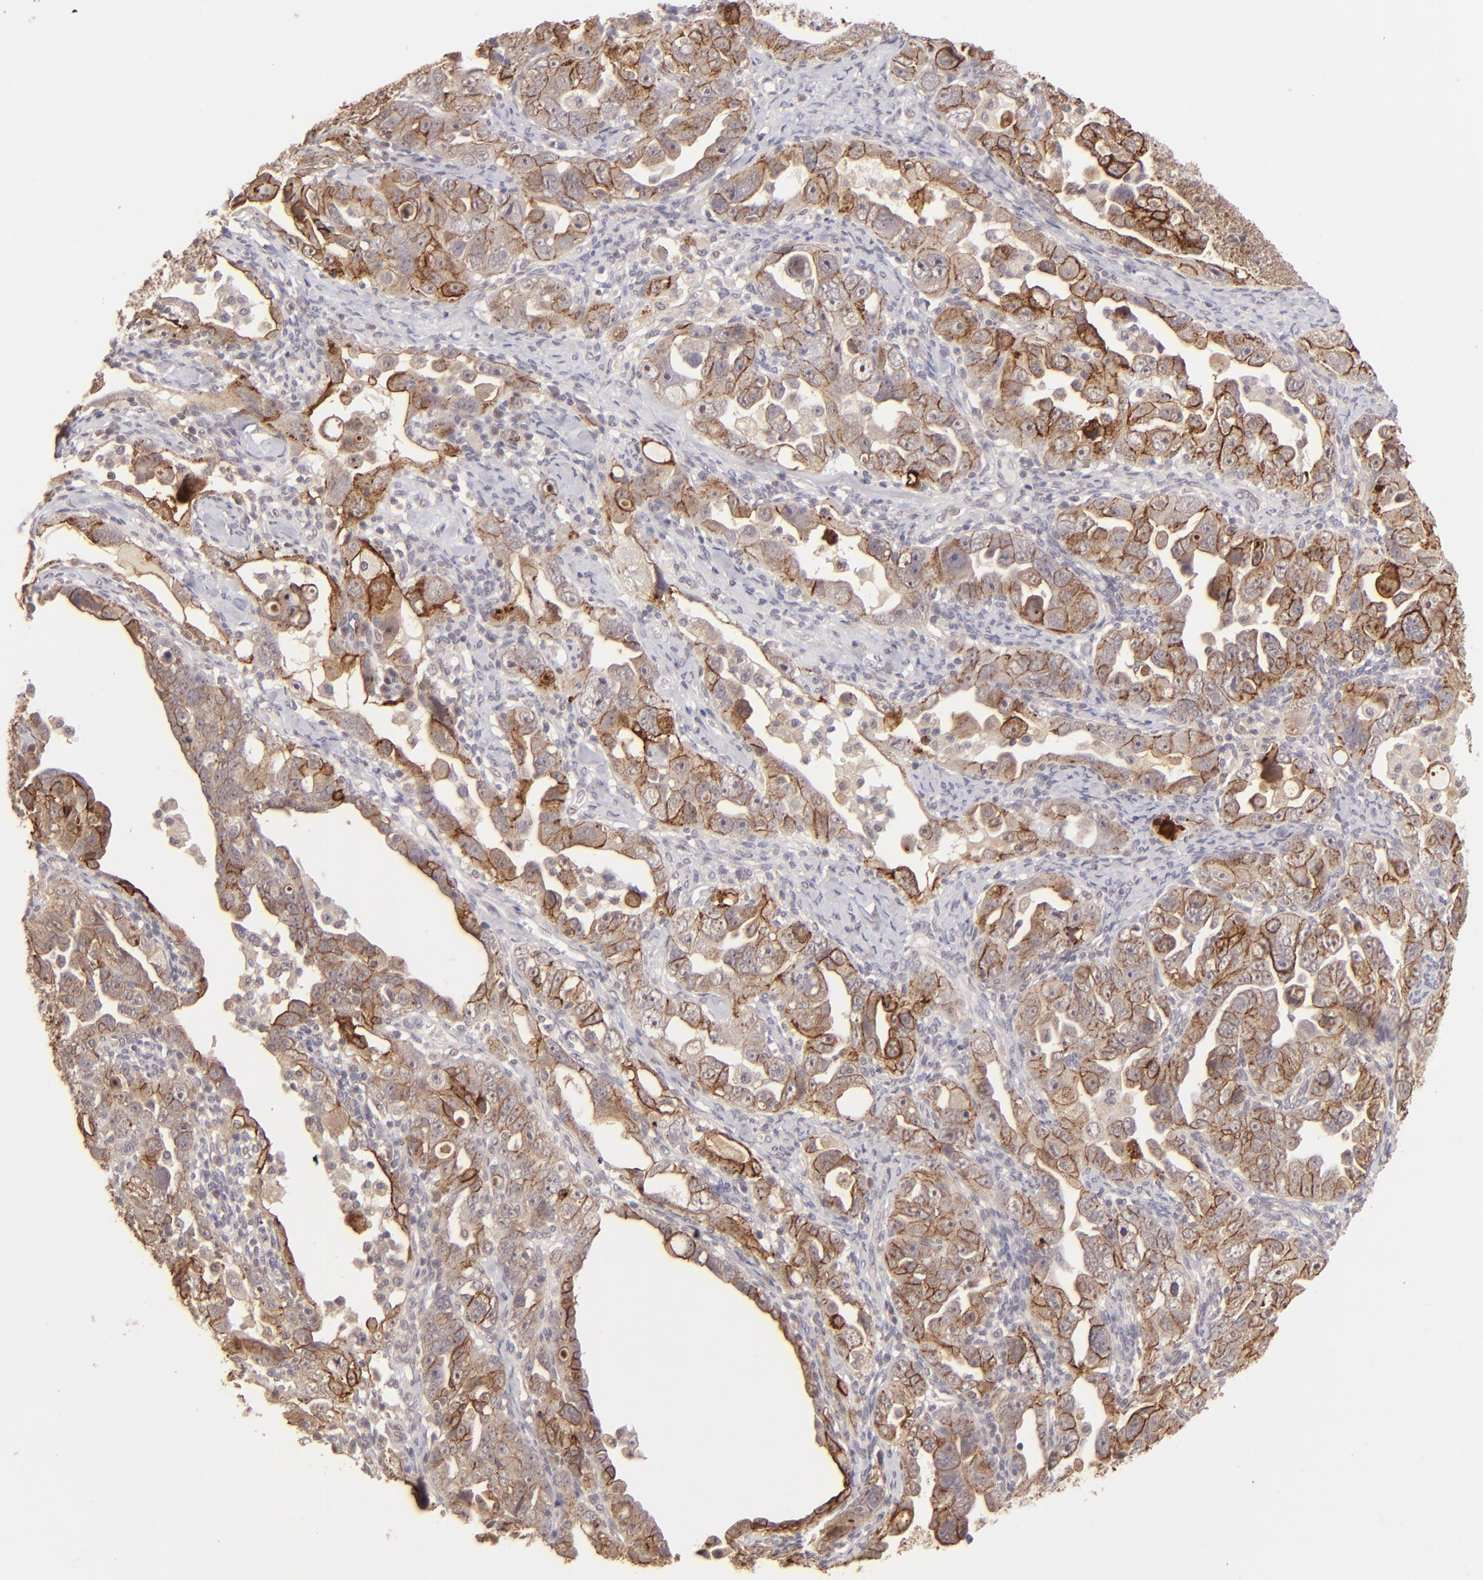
{"staining": {"intensity": "moderate", "quantity": "25%-75%", "location": "cytoplasmic/membranous"}, "tissue": "ovarian cancer", "cell_type": "Tumor cells", "image_type": "cancer", "snomed": [{"axis": "morphology", "description": "Cystadenocarcinoma, serous, NOS"}, {"axis": "topography", "description": "Ovary"}], "caption": "The immunohistochemical stain shows moderate cytoplasmic/membranous positivity in tumor cells of ovarian serous cystadenocarcinoma tissue. (IHC, brightfield microscopy, high magnification).", "gene": "CLDN1", "patient": {"sex": "female", "age": 66}}